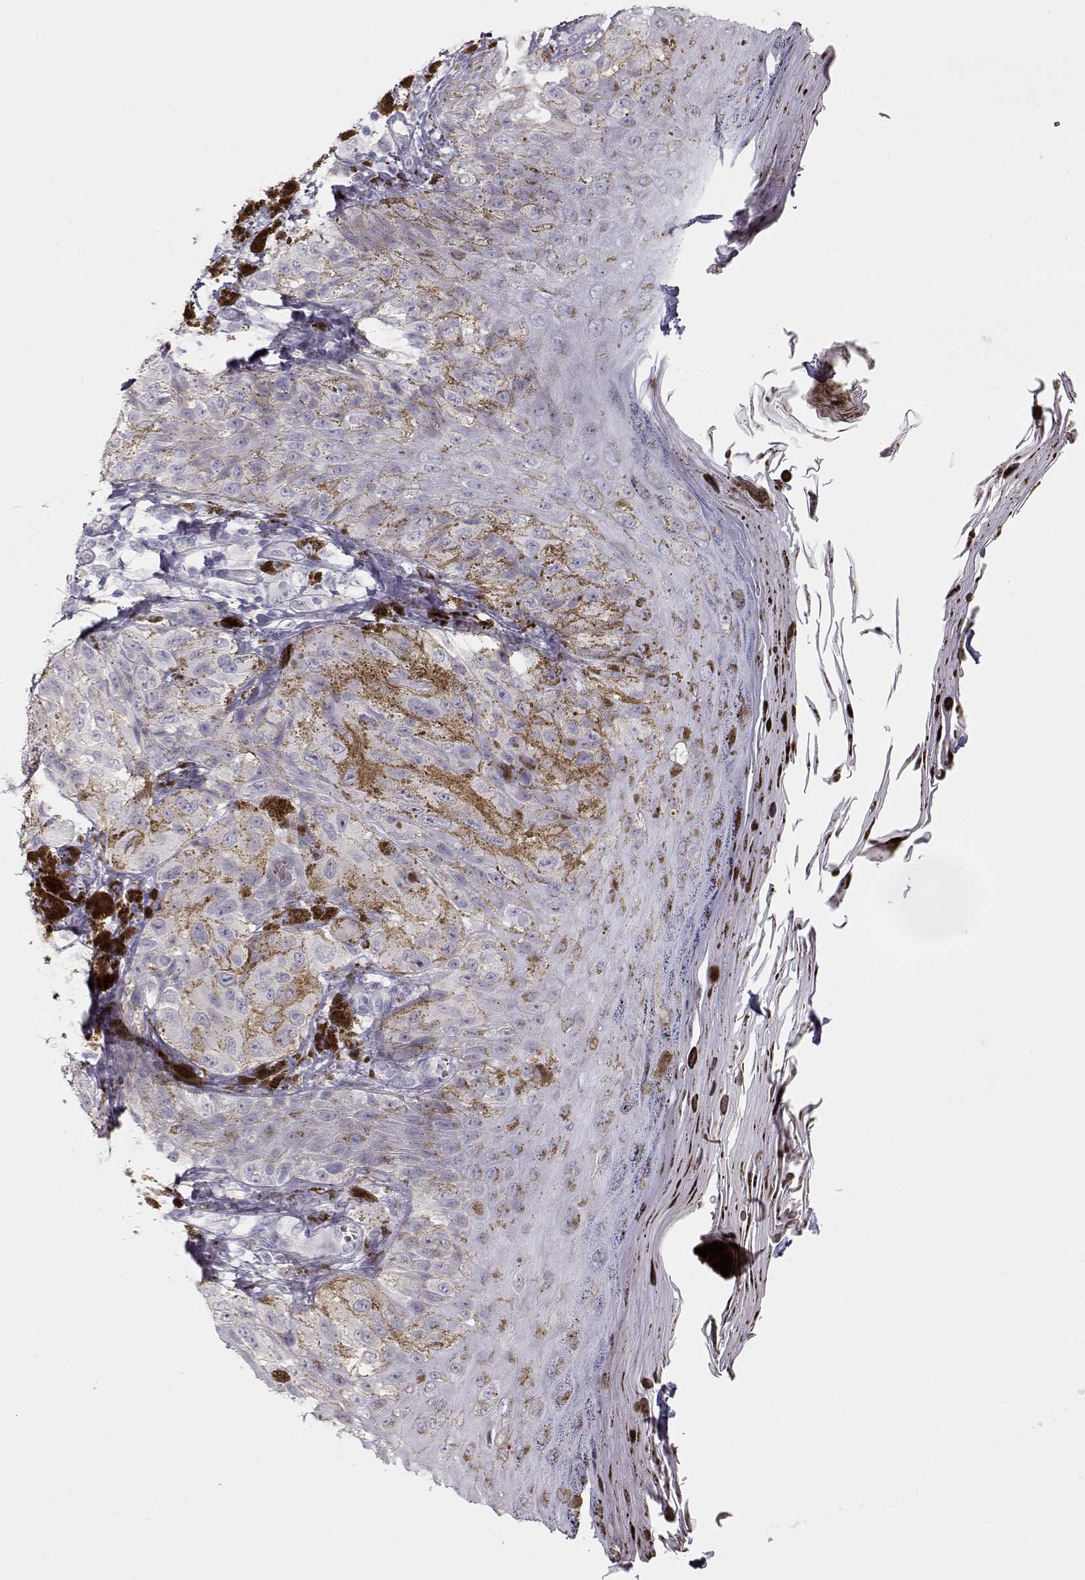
{"staining": {"intensity": "negative", "quantity": "none", "location": "none"}, "tissue": "melanoma", "cell_type": "Tumor cells", "image_type": "cancer", "snomed": [{"axis": "morphology", "description": "Malignant melanoma, NOS"}, {"axis": "topography", "description": "Skin"}], "caption": "IHC image of melanoma stained for a protein (brown), which displays no expression in tumor cells. Nuclei are stained in blue.", "gene": "GLIPR1L2", "patient": {"sex": "male", "age": 36}}